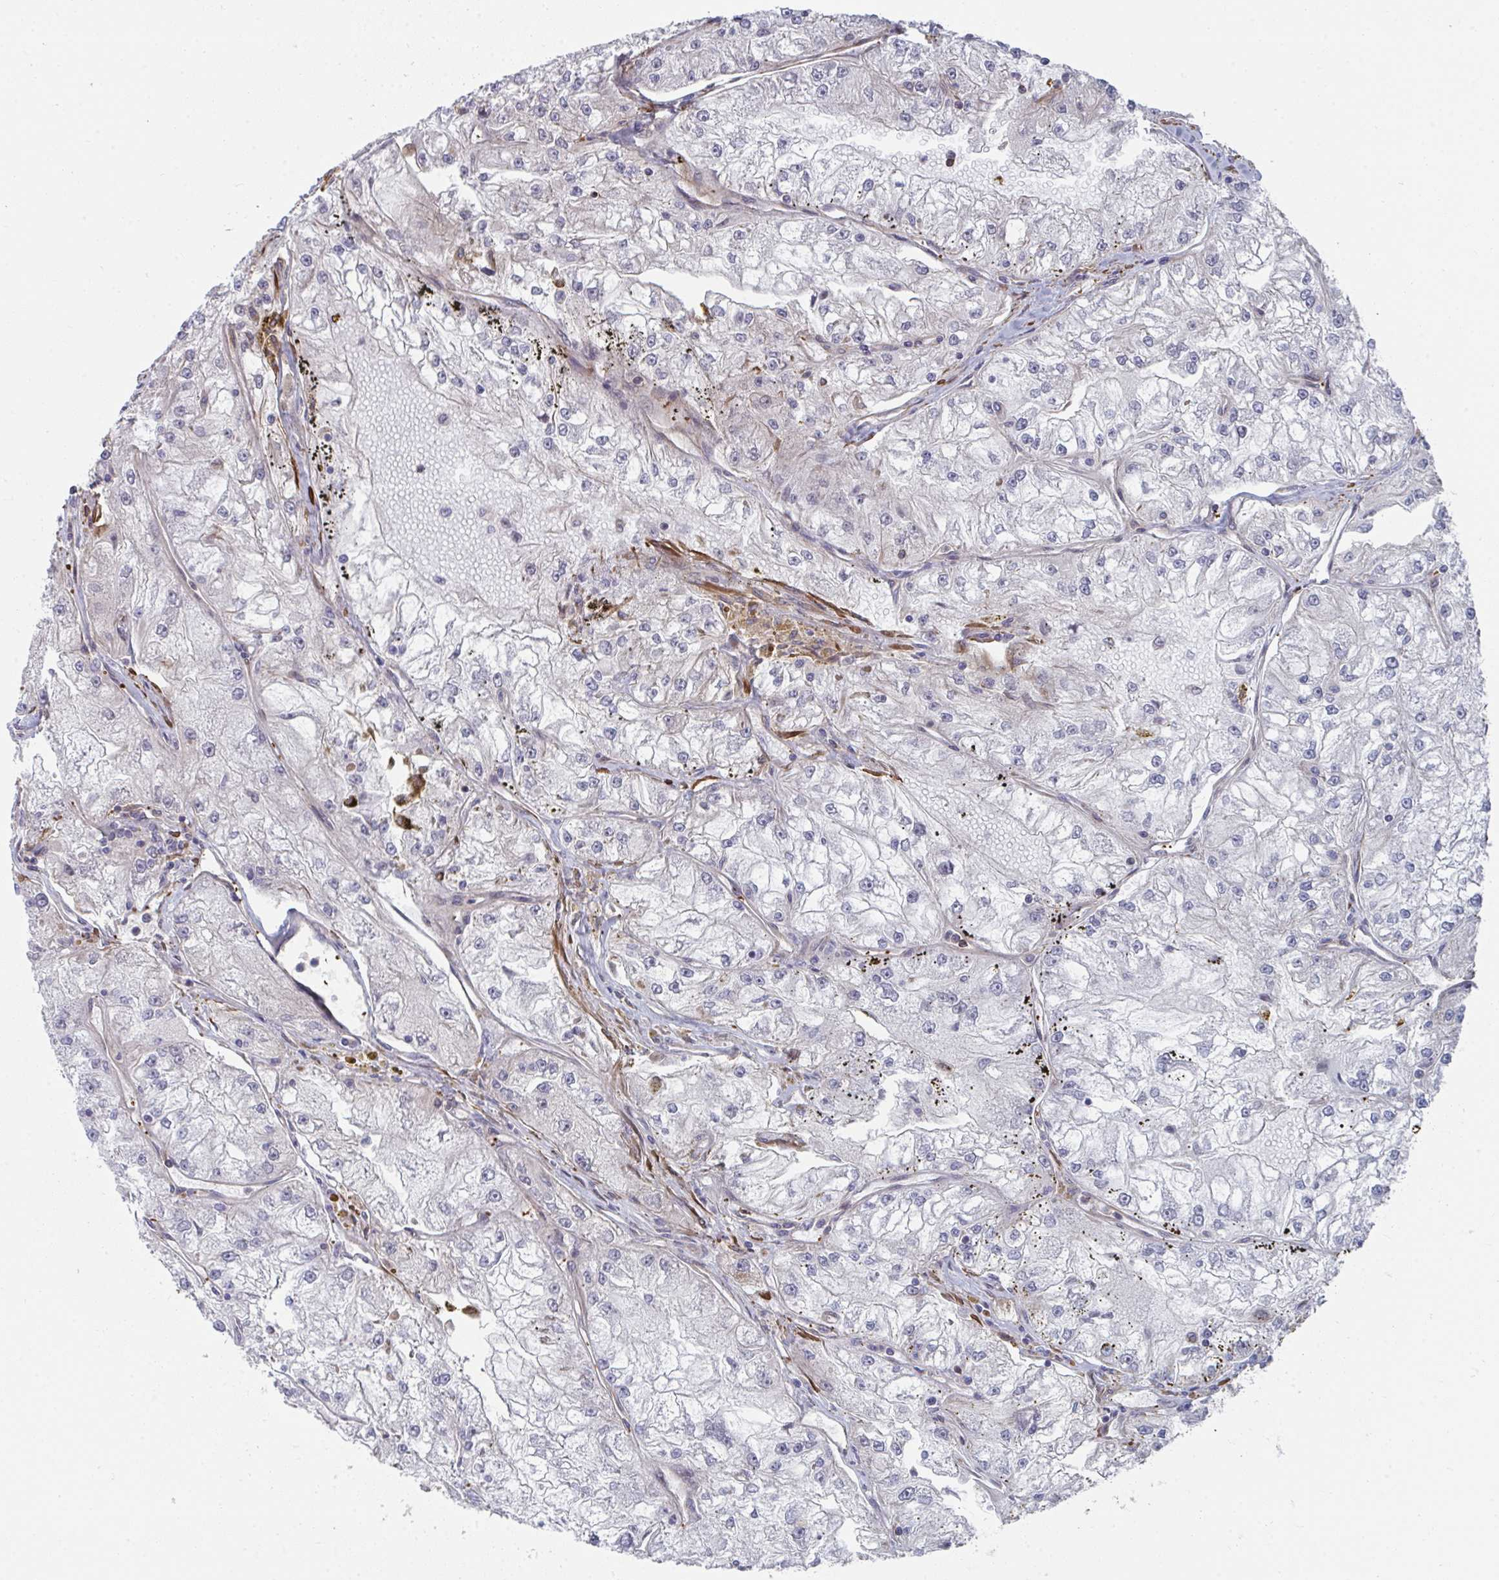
{"staining": {"intensity": "negative", "quantity": "none", "location": "none"}, "tissue": "renal cancer", "cell_type": "Tumor cells", "image_type": "cancer", "snomed": [{"axis": "morphology", "description": "Adenocarcinoma, NOS"}, {"axis": "topography", "description": "Kidney"}], "caption": "A histopathology image of adenocarcinoma (renal) stained for a protein displays no brown staining in tumor cells. The staining is performed using DAB (3,3'-diaminobenzidine) brown chromogen with nuclei counter-stained in using hematoxylin.", "gene": "NEURL4", "patient": {"sex": "female", "age": 72}}